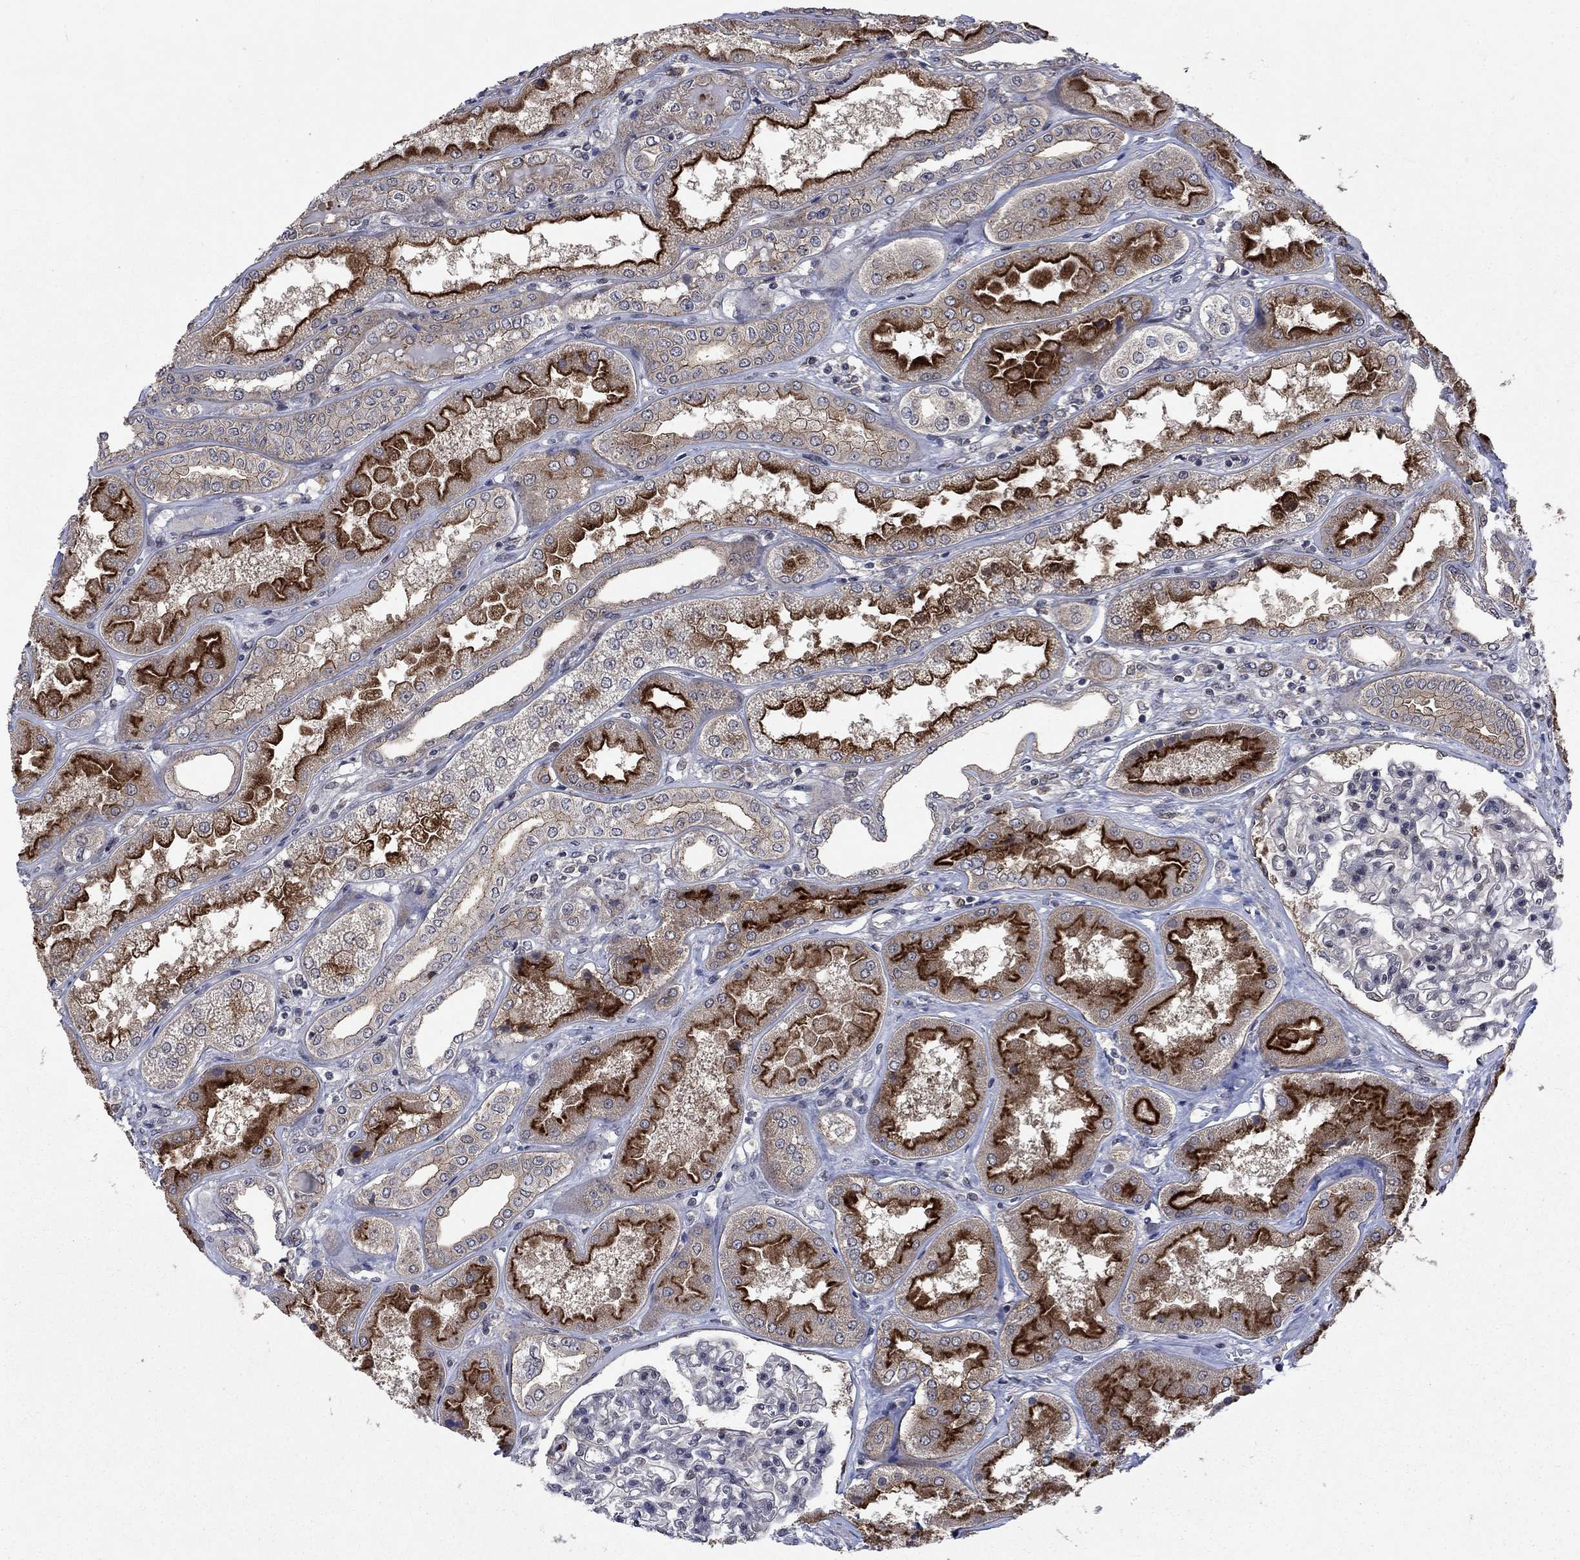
{"staining": {"intensity": "negative", "quantity": "none", "location": "none"}, "tissue": "kidney", "cell_type": "Cells in glomeruli", "image_type": "normal", "snomed": [{"axis": "morphology", "description": "Normal tissue, NOS"}, {"axis": "topography", "description": "Kidney"}], "caption": "Cells in glomeruli are negative for brown protein staining in benign kidney. Brightfield microscopy of immunohistochemistry (IHC) stained with DAB (3,3'-diaminobenzidine) (brown) and hematoxylin (blue), captured at high magnification.", "gene": "PPP1R9A", "patient": {"sex": "female", "age": 56}}